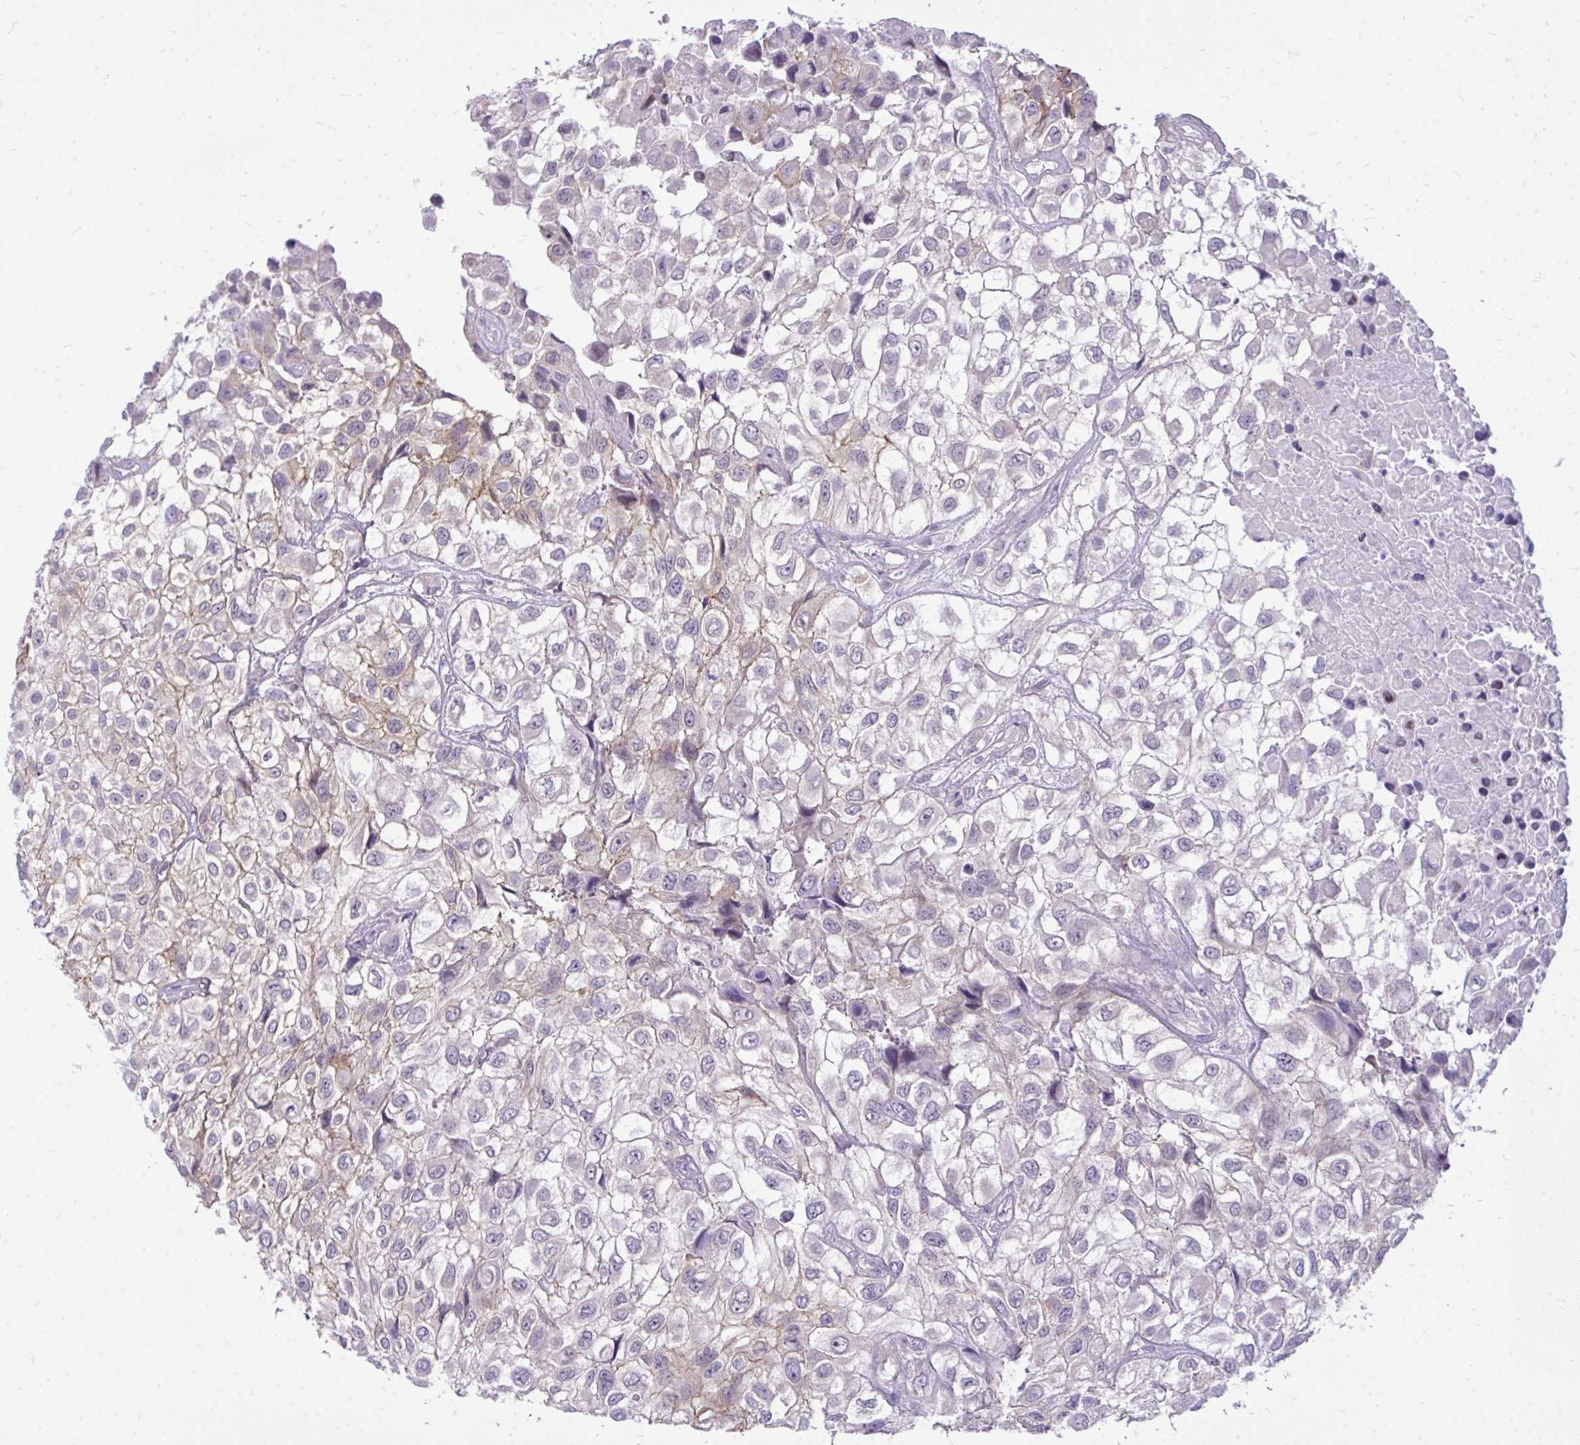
{"staining": {"intensity": "moderate", "quantity": "<25%", "location": "cytoplasmic/membranous"}, "tissue": "urothelial cancer", "cell_type": "Tumor cells", "image_type": "cancer", "snomed": [{"axis": "morphology", "description": "Urothelial carcinoma, High grade"}, {"axis": "topography", "description": "Urinary bladder"}], "caption": "The immunohistochemical stain shows moderate cytoplasmic/membranous staining in tumor cells of urothelial cancer tissue.", "gene": "SPTBN2", "patient": {"sex": "male", "age": 56}}